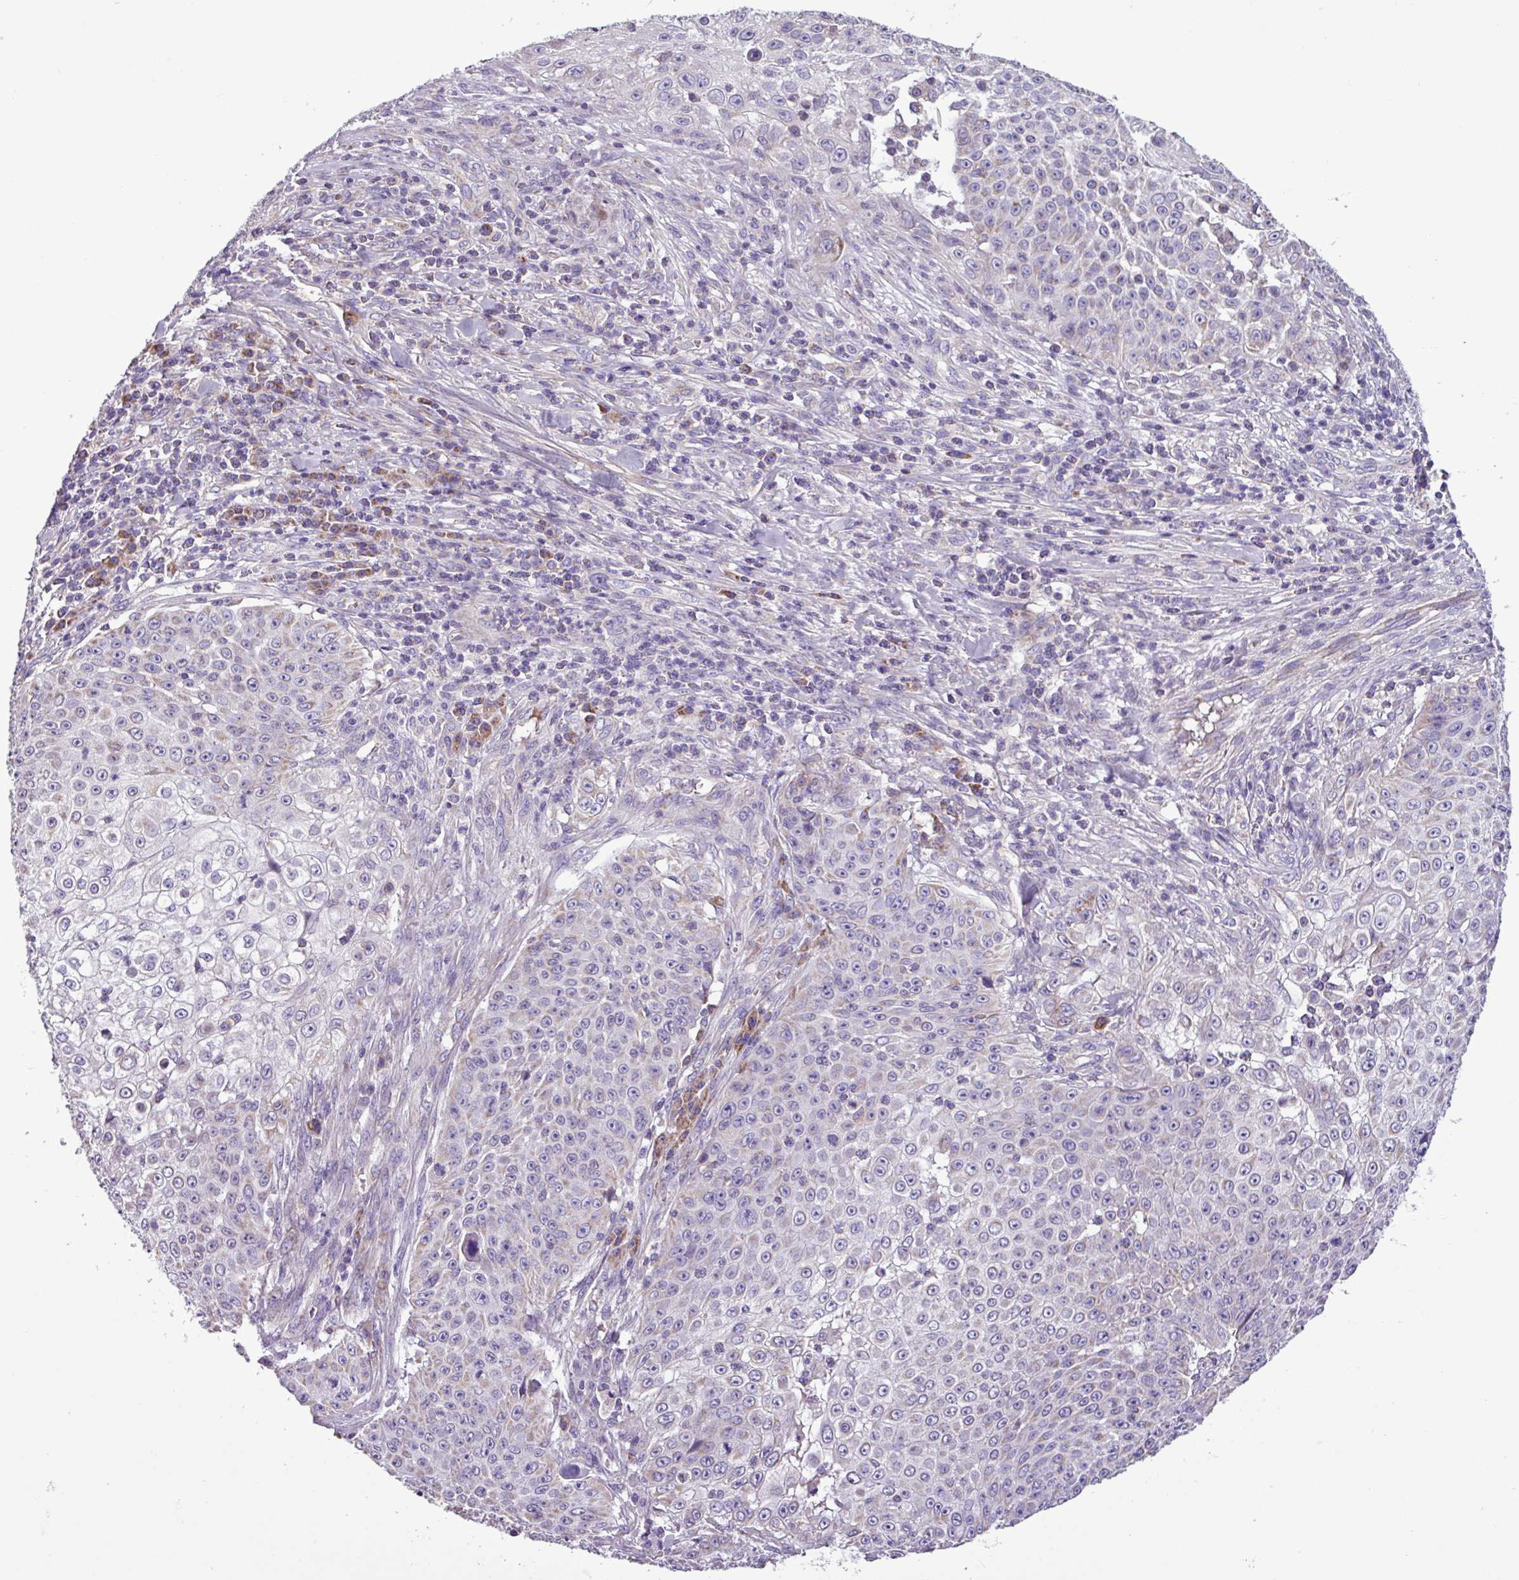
{"staining": {"intensity": "weak", "quantity": "<25%", "location": "cytoplasmic/membranous"}, "tissue": "skin cancer", "cell_type": "Tumor cells", "image_type": "cancer", "snomed": [{"axis": "morphology", "description": "Squamous cell carcinoma, NOS"}, {"axis": "topography", "description": "Skin"}], "caption": "A micrograph of human squamous cell carcinoma (skin) is negative for staining in tumor cells. (DAB IHC visualized using brightfield microscopy, high magnification).", "gene": "FAM183A", "patient": {"sex": "male", "age": 24}}